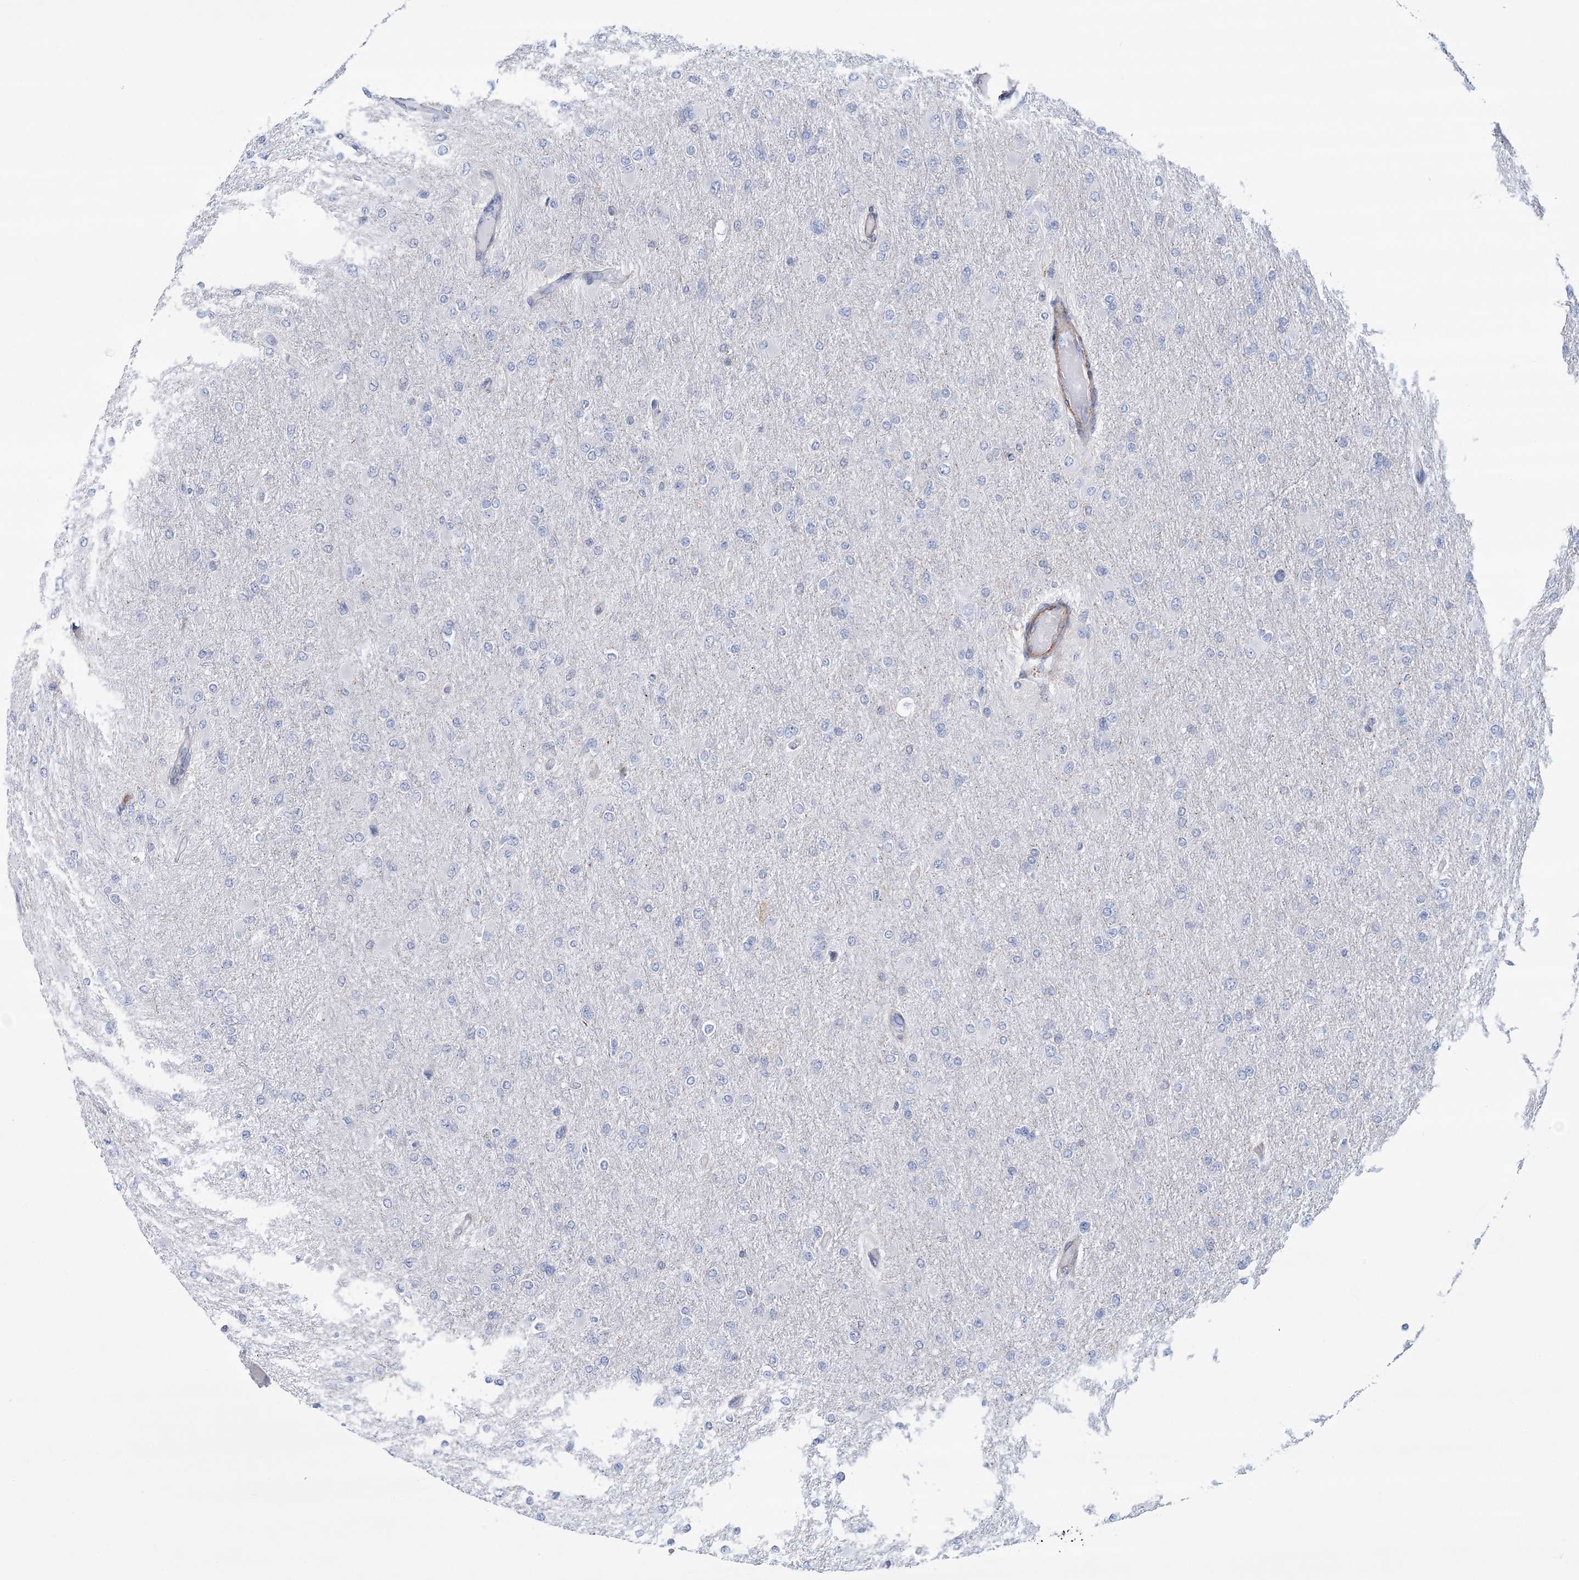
{"staining": {"intensity": "negative", "quantity": "none", "location": "none"}, "tissue": "glioma", "cell_type": "Tumor cells", "image_type": "cancer", "snomed": [{"axis": "morphology", "description": "Glioma, malignant, High grade"}, {"axis": "topography", "description": "Cerebral cortex"}], "caption": "High-grade glioma (malignant) was stained to show a protein in brown. There is no significant expression in tumor cells.", "gene": "C11orf21", "patient": {"sex": "female", "age": 36}}